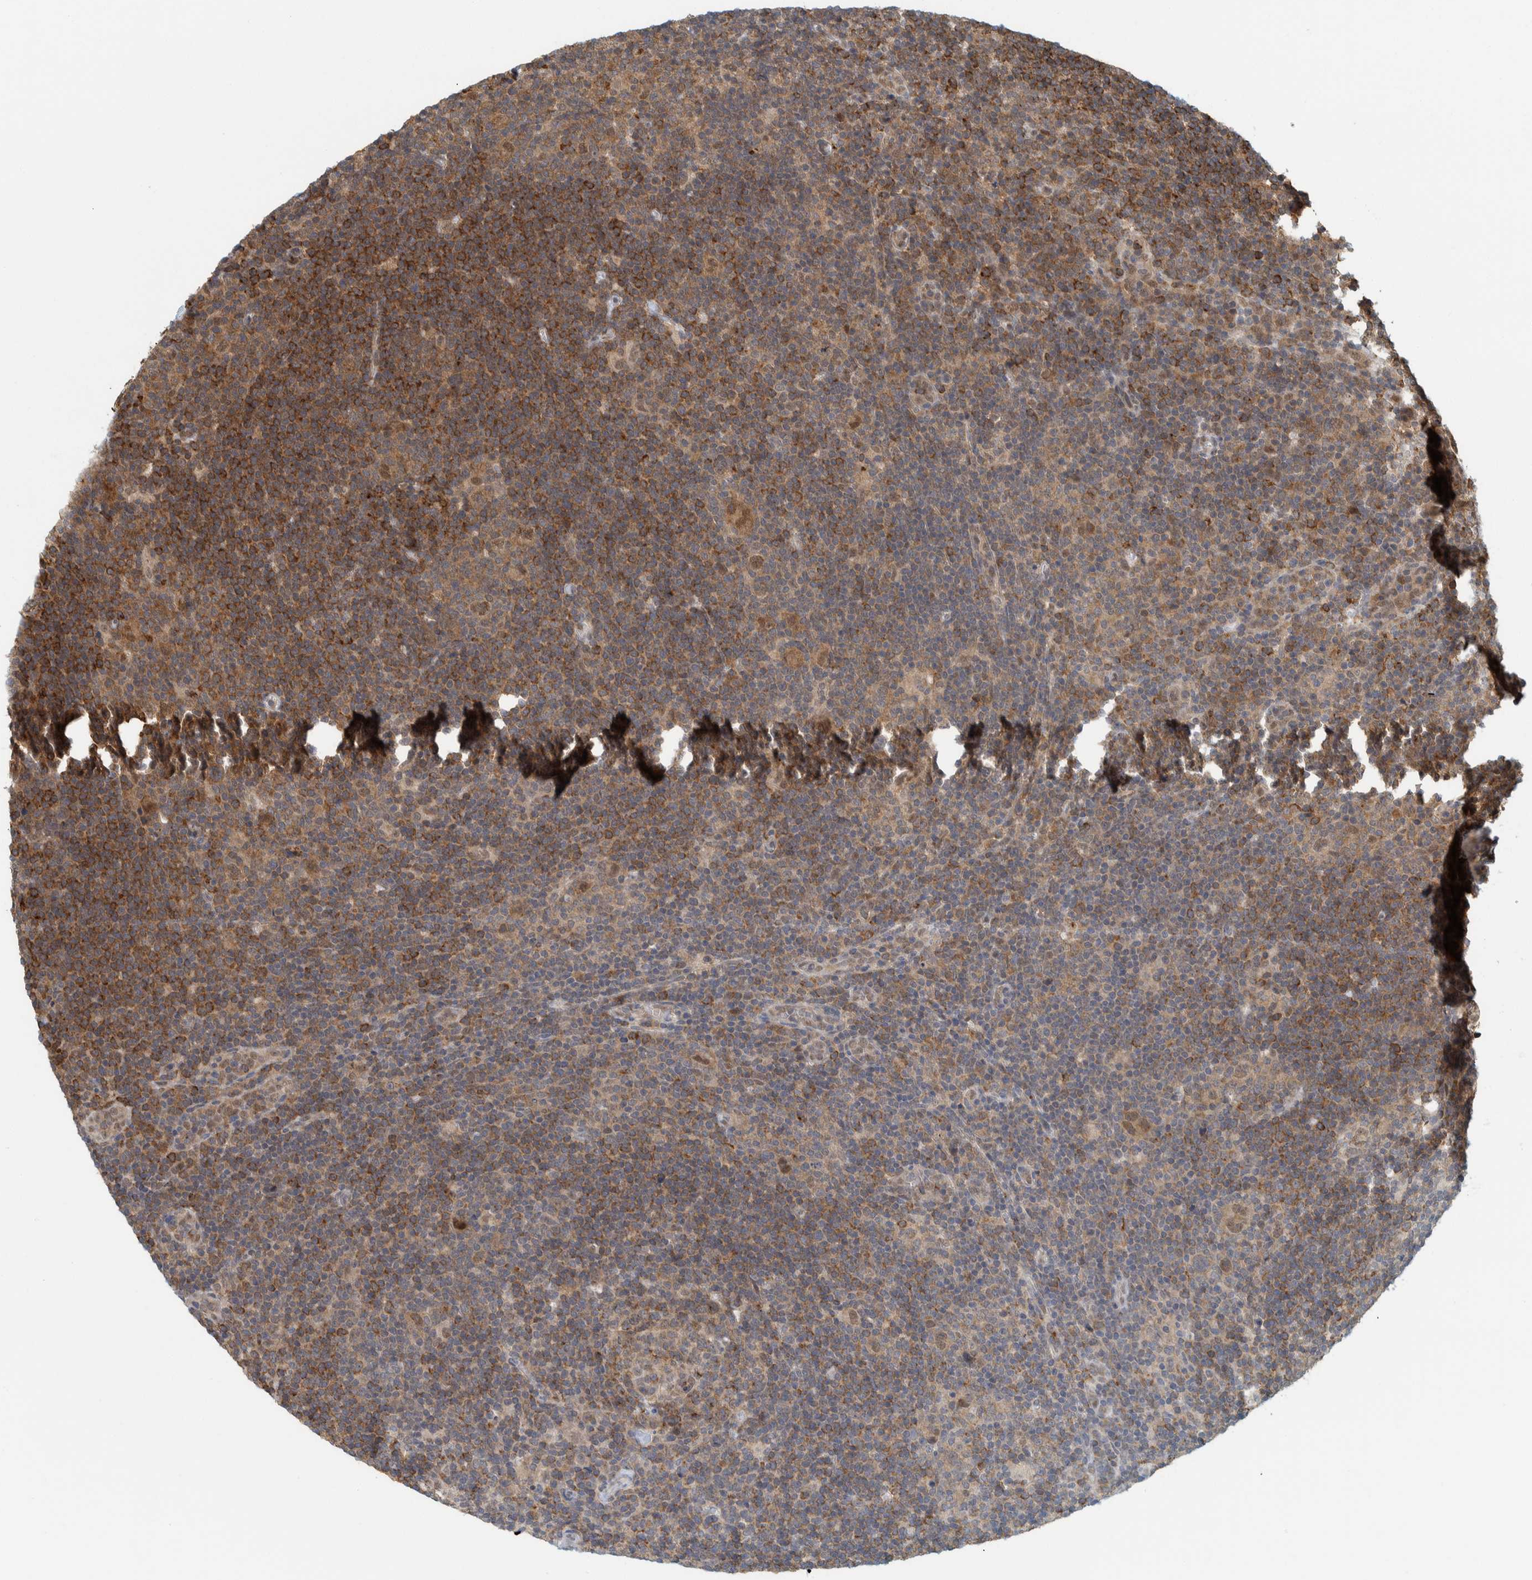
{"staining": {"intensity": "moderate", "quantity": "<25%", "location": "cytoplasmic/membranous,nuclear"}, "tissue": "lymphoma", "cell_type": "Tumor cells", "image_type": "cancer", "snomed": [{"axis": "morphology", "description": "Hodgkin's disease, NOS"}, {"axis": "topography", "description": "Lymph node"}], "caption": "A high-resolution micrograph shows IHC staining of Hodgkin's disease, which reveals moderate cytoplasmic/membranous and nuclear positivity in approximately <25% of tumor cells.", "gene": "COPS3", "patient": {"sex": "female", "age": 57}}